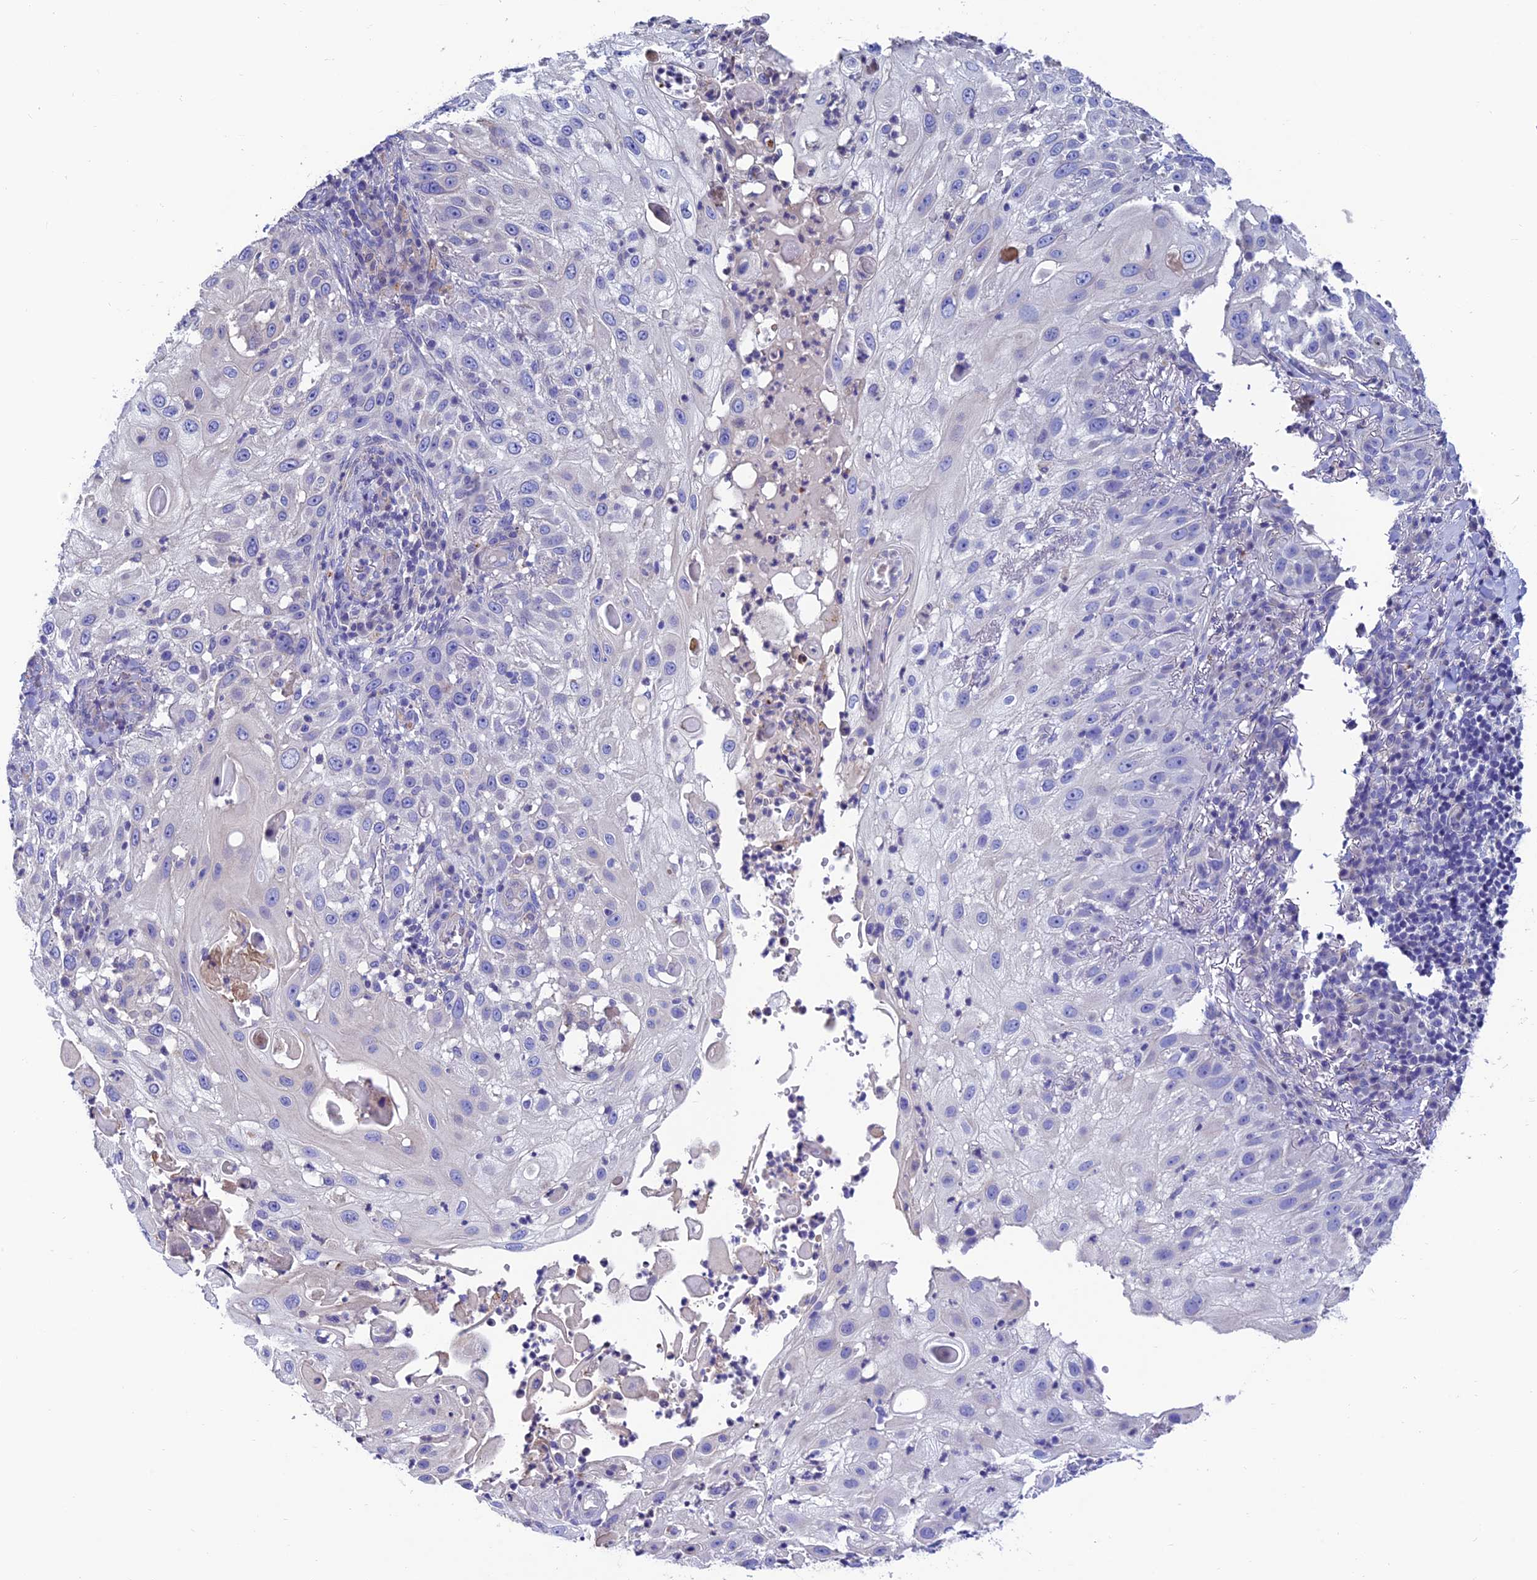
{"staining": {"intensity": "negative", "quantity": "none", "location": "none"}, "tissue": "skin cancer", "cell_type": "Tumor cells", "image_type": "cancer", "snomed": [{"axis": "morphology", "description": "Squamous cell carcinoma, NOS"}, {"axis": "topography", "description": "Skin"}], "caption": "Immunohistochemistry (IHC) of human skin cancer demonstrates no positivity in tumor cells.", "gene": "FAM178B", "patient": {"sex": "female", "age": 44}}